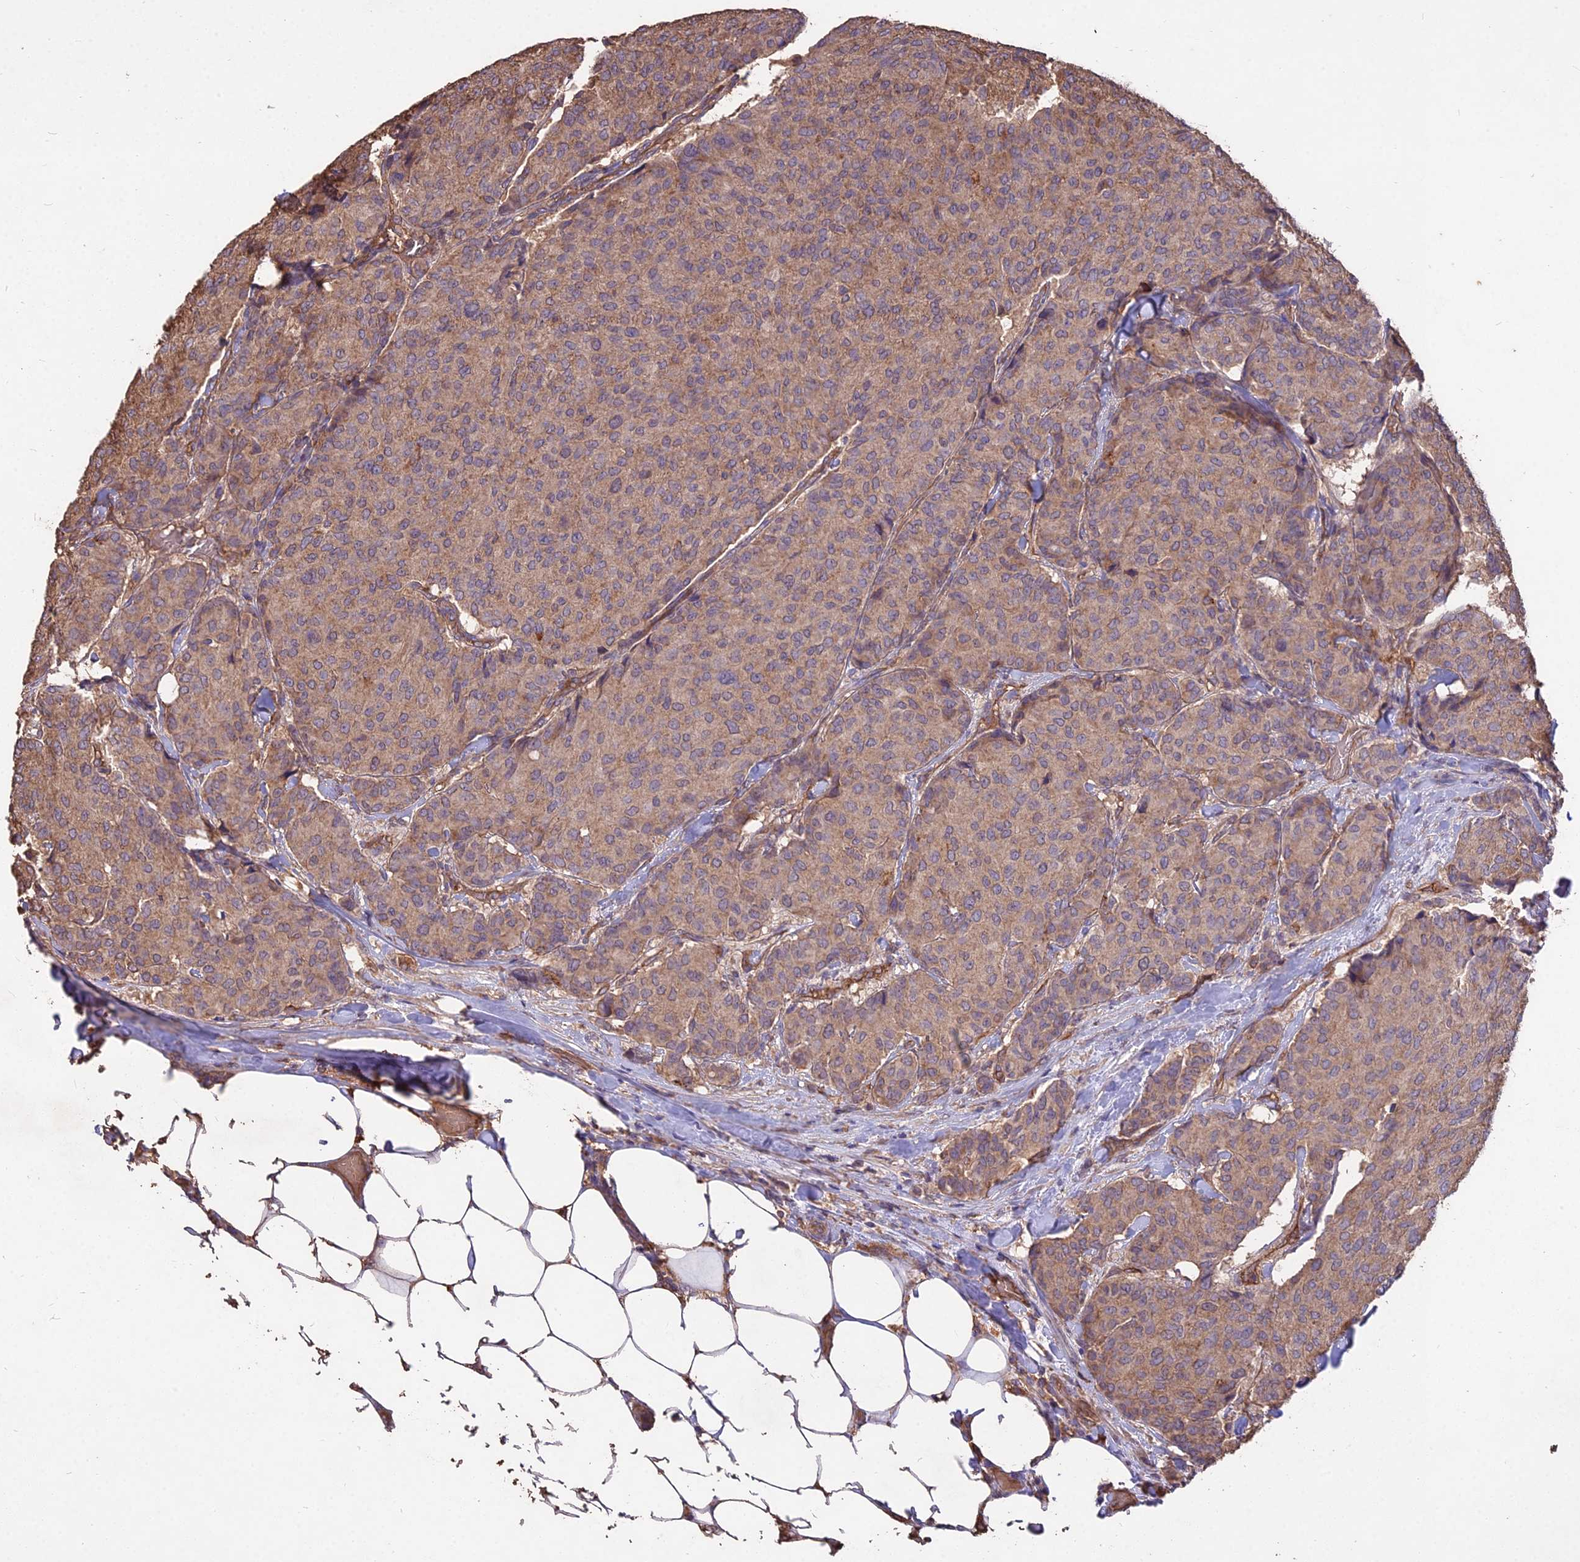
{"staining": {"intensity": "moderate", "quantity": ">75%", "location": "cytoplasmic/membranous"}, "tissue": "breast cancer", "cell_type": "Tumor cells", "image_type": "cancer", "snomed": [{"axis": "morphology", "description": "Duct carcinoma"}, {"axis": "topography", "description": "Breast"}], "caption": "Breast intraductal carcinoma was stained to show a protein in brown. There is medium levels of moderate cytoplasmic/membranous positivity in approximately >75% of tumor cells.", "gene": "CEMIP2", "patient": {"sex": "female", "age": 75}}